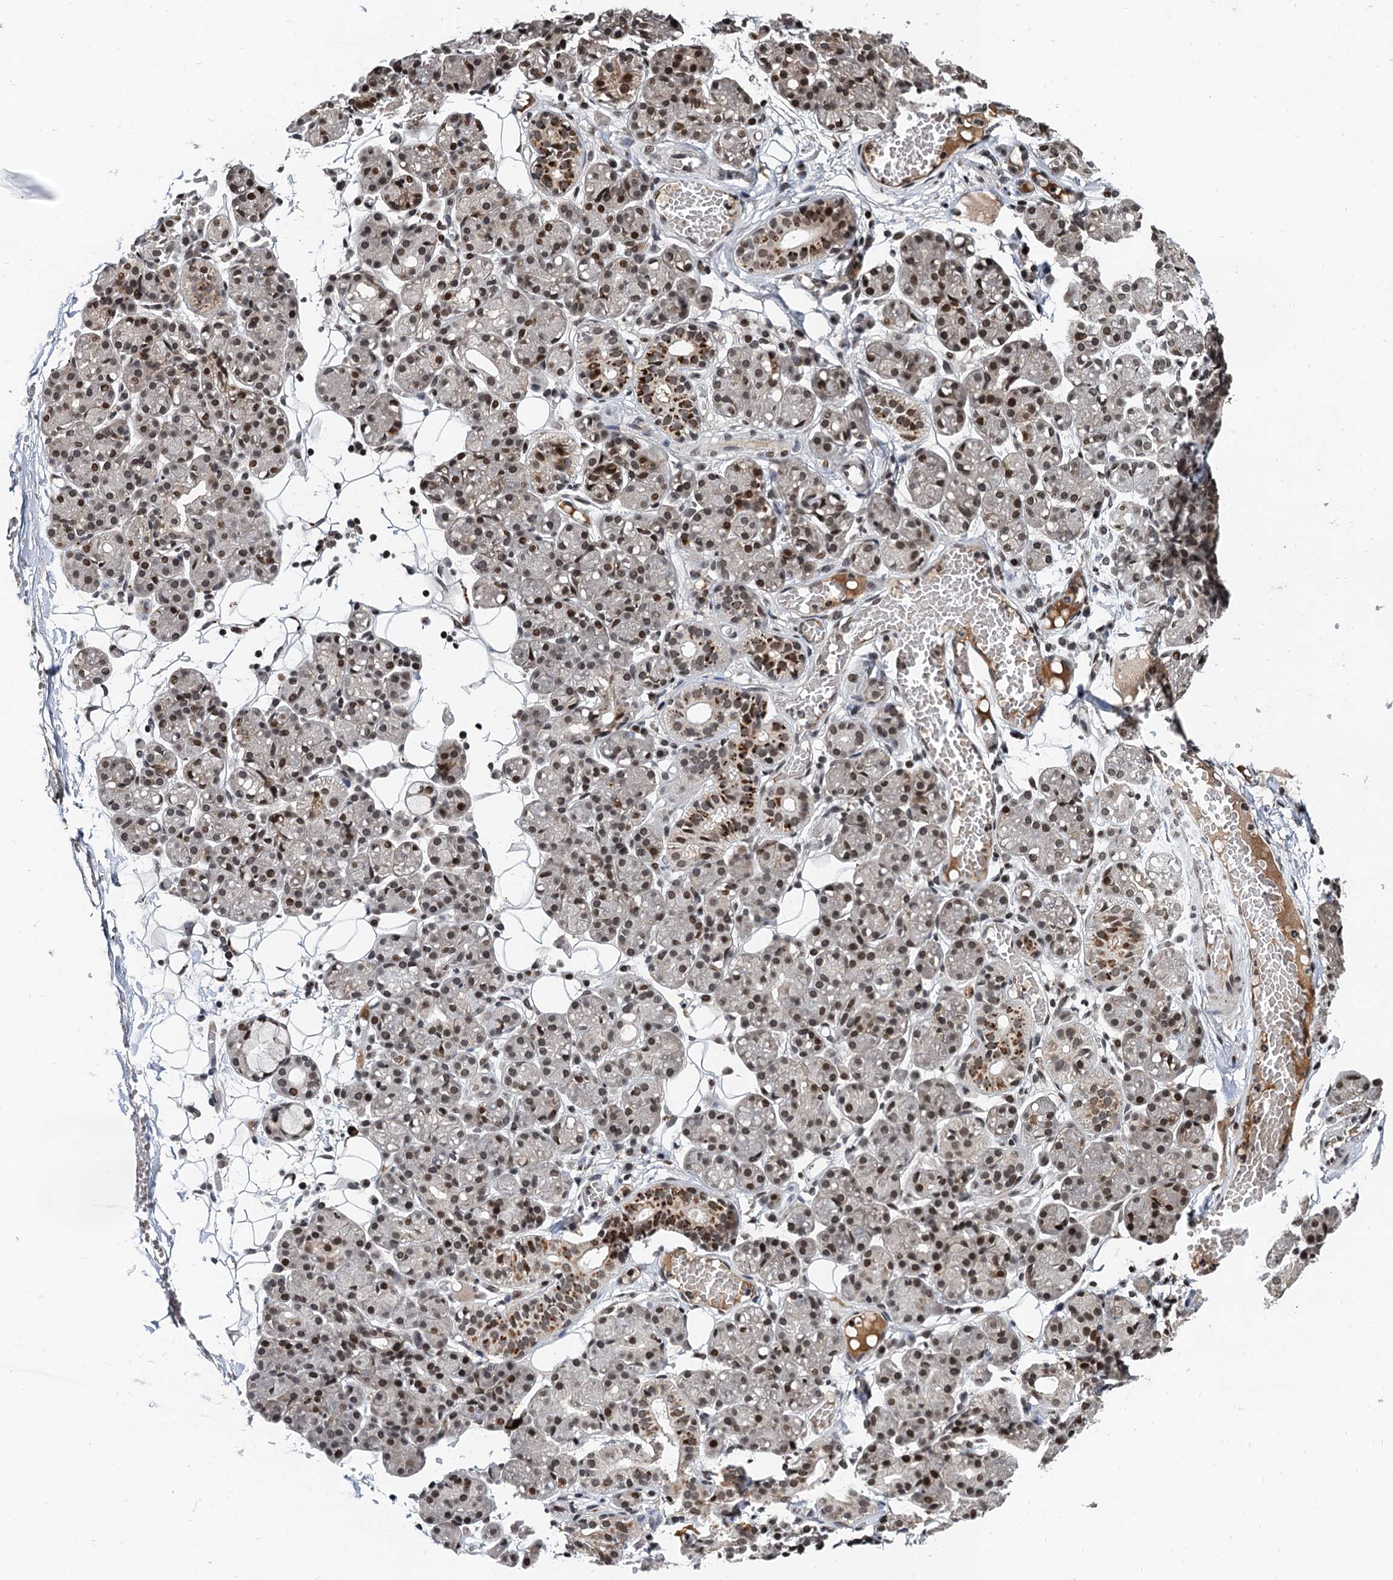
{"staining": {"intensity": "moderate", "quantity": ">75%", "location": "cytoplasmic/membranous,nuclear"}, "tissue": "salivary gland", "cell_type": "Glandular cells", "image_type": "normal", "snomed": [{"axis": "morphology", "description": "Normal tissue, NOS"}, {"axis": "topography", "description": "Salivary gland"}], "caption": "The micrograph shows staining of normal salivary gland, revealing moderate cytoplasmic/membranous,nuclear protein staining (brown color) within glandular cells.", "gene": "FAM217B", "patient": {"sex": "male", "age": 63}}